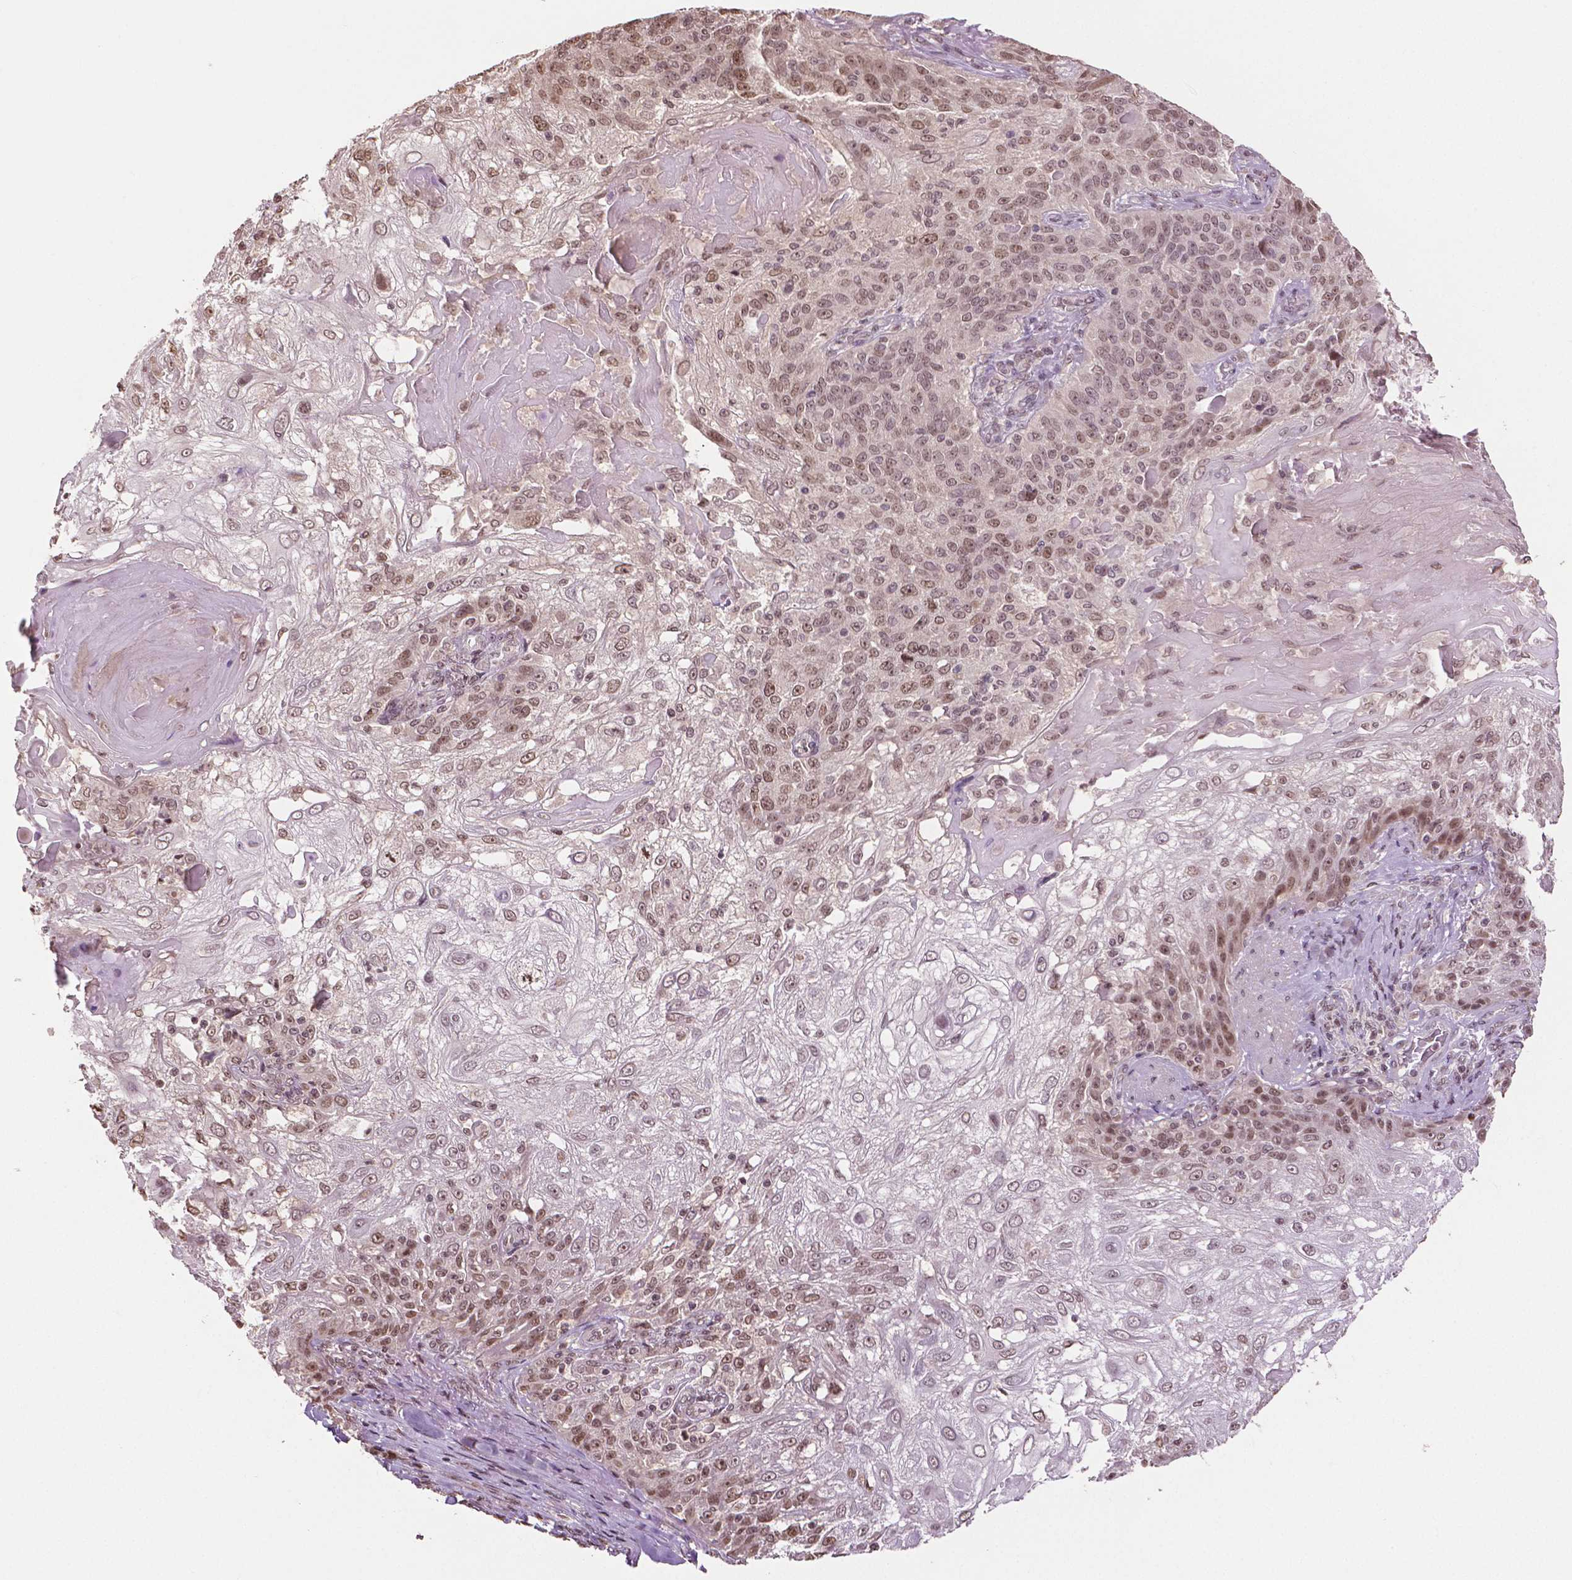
{"staining": {"intensity": "moderate", "quantity": ">75%", "location": "nuclear"}, "tissue": "skin cancer", "cell_type": "Tumor cells", "image_type": "cancer", "snomed": [{"axis": "morphology", "description": "Normal tissue, NOS"}, {"axis": "morphology", "description": "Squamous cell carcinoma, NOS"}, {"axis": "topography", "description": "Skin"}], "caption": "Protein analysis of squamous cell carcinoma (skin) tissue displays moderate nuclear staining in approximately >75% of tumor cells.", "gene": "DEK", "patient": {"sex": "female", "age": 83}}